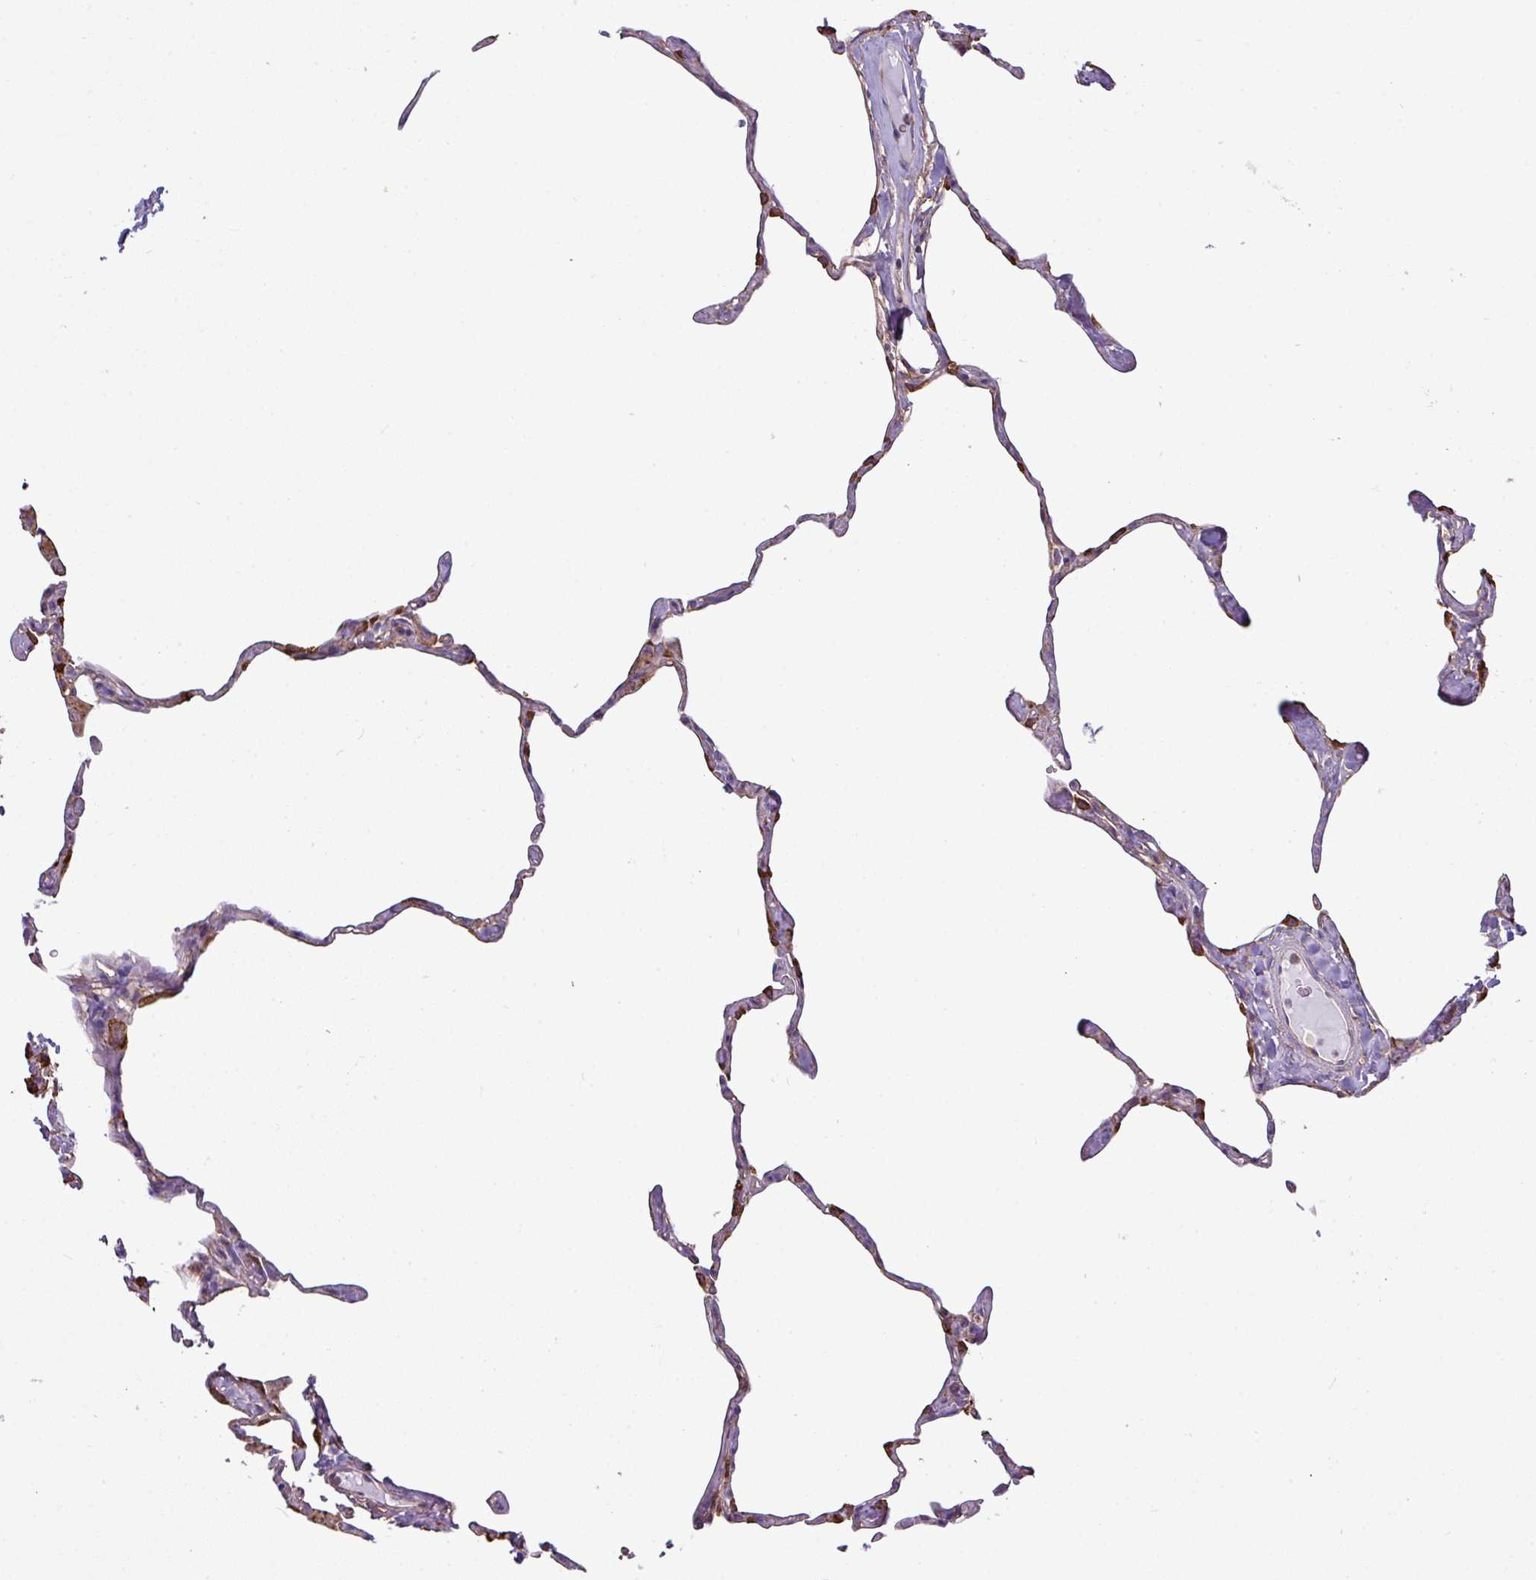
{"staining": {"intensity": "moderate", "quantity": "25%-75%", "location": "cytoplasmic/membranous"}, "tissue": "lung", "cell_type": "Alveolar cells", "image_type": "normal", "snomed": [{"axis": "morphology", "description": "Normal tissue, NOS"}, {"axis": "topography", "description": "Lung"}], "caption": "A medium amount of moderate cytoplasmic/membranous positivity is seen in approximately 25%-75% of alveolar cells in normal lung.", "gene": "XNDC1N", "patient": {"sex": "male", "age": 65}}